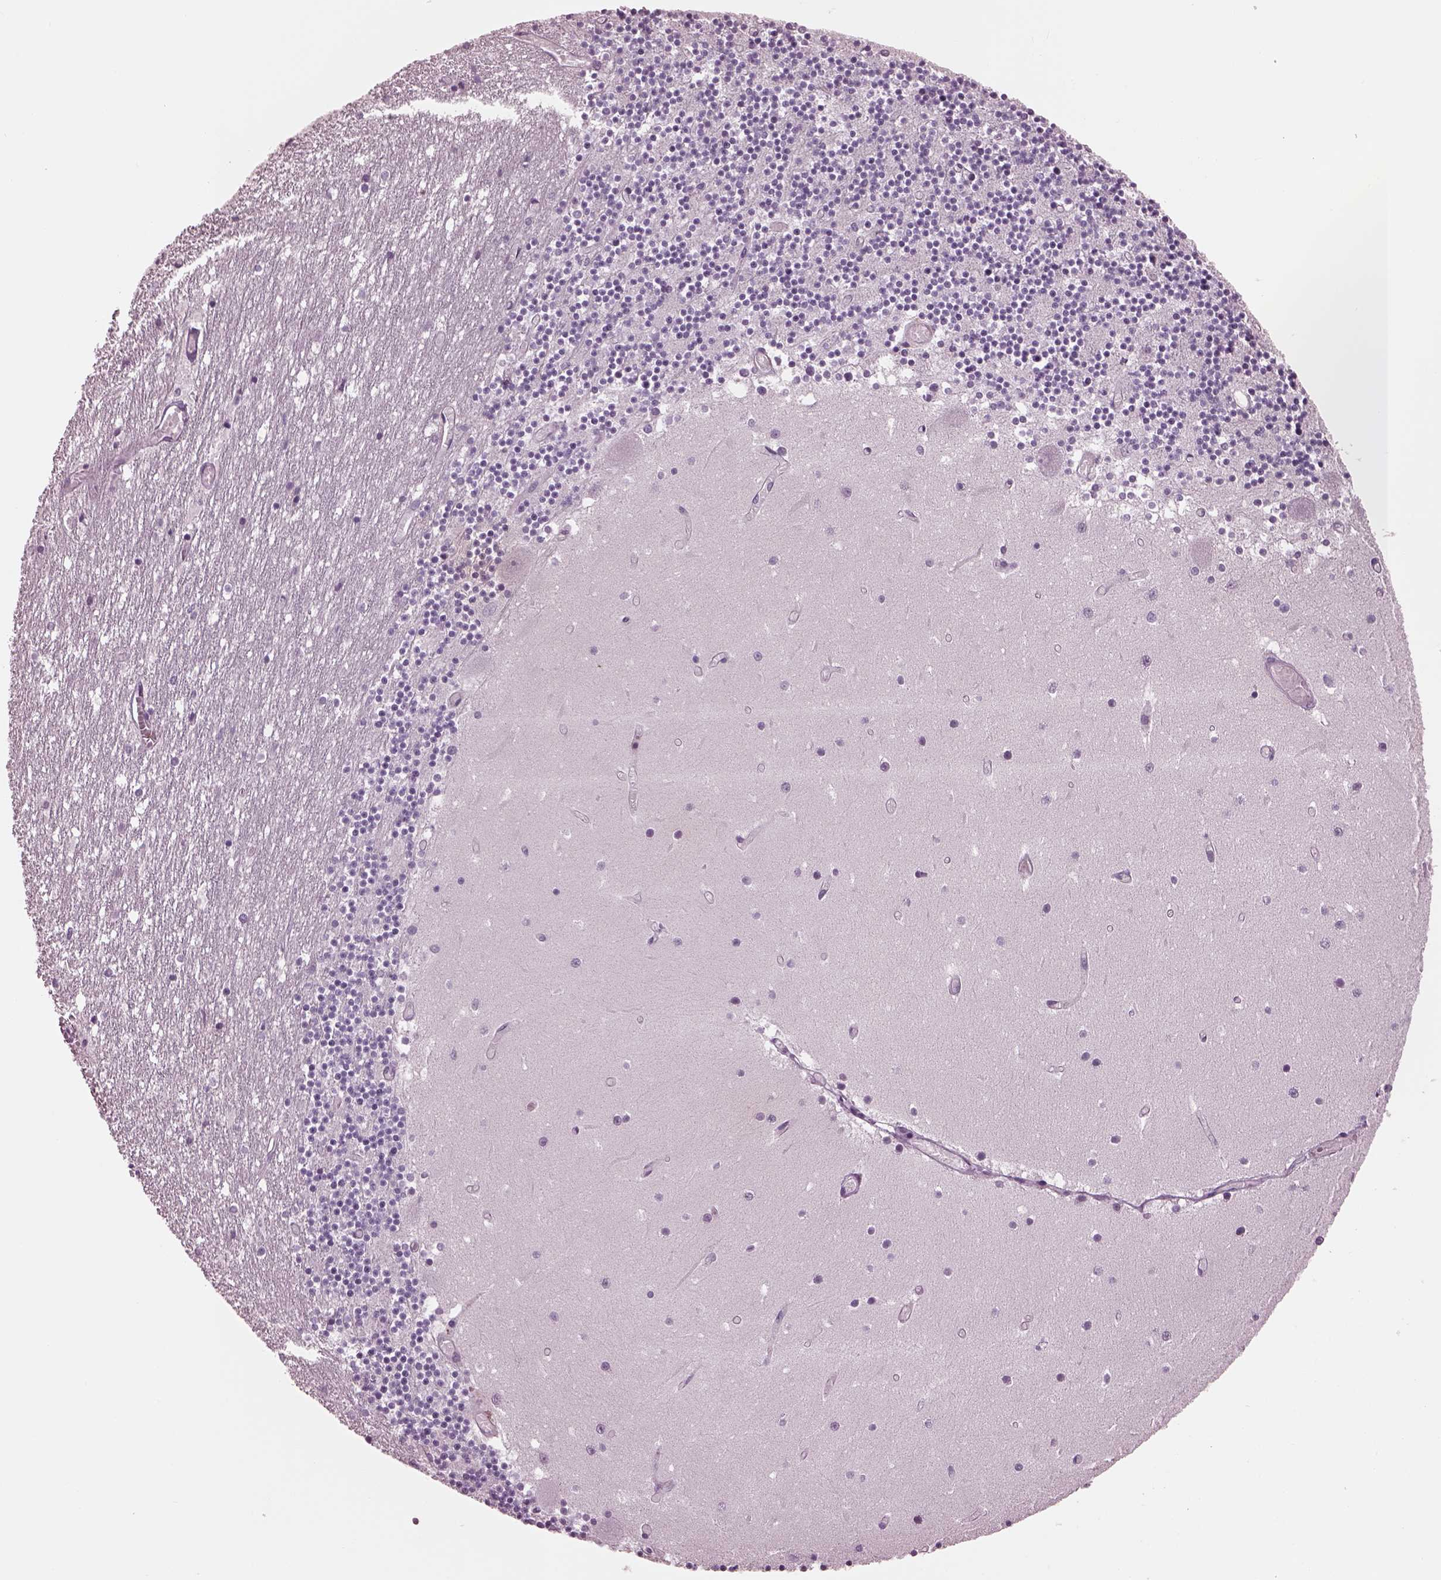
{"staining": {"intensity": "negative", "quantity": "none", "location": "none"}, "tissue": "cerebellum", "cell_type": "Cells in granular layer", "image_type": "normal", "snomed": [{"axis": "morphology", "description": "Normal tissue, NOS"}, {"axis": "topography", "description": "Cerebellum"}], "caption": "Protein analysis of benign cerebellum shows no significant positivity in cells in granular layer.", "gene": "CYLC1", "patient": {"sex": "female", "age": 28}}